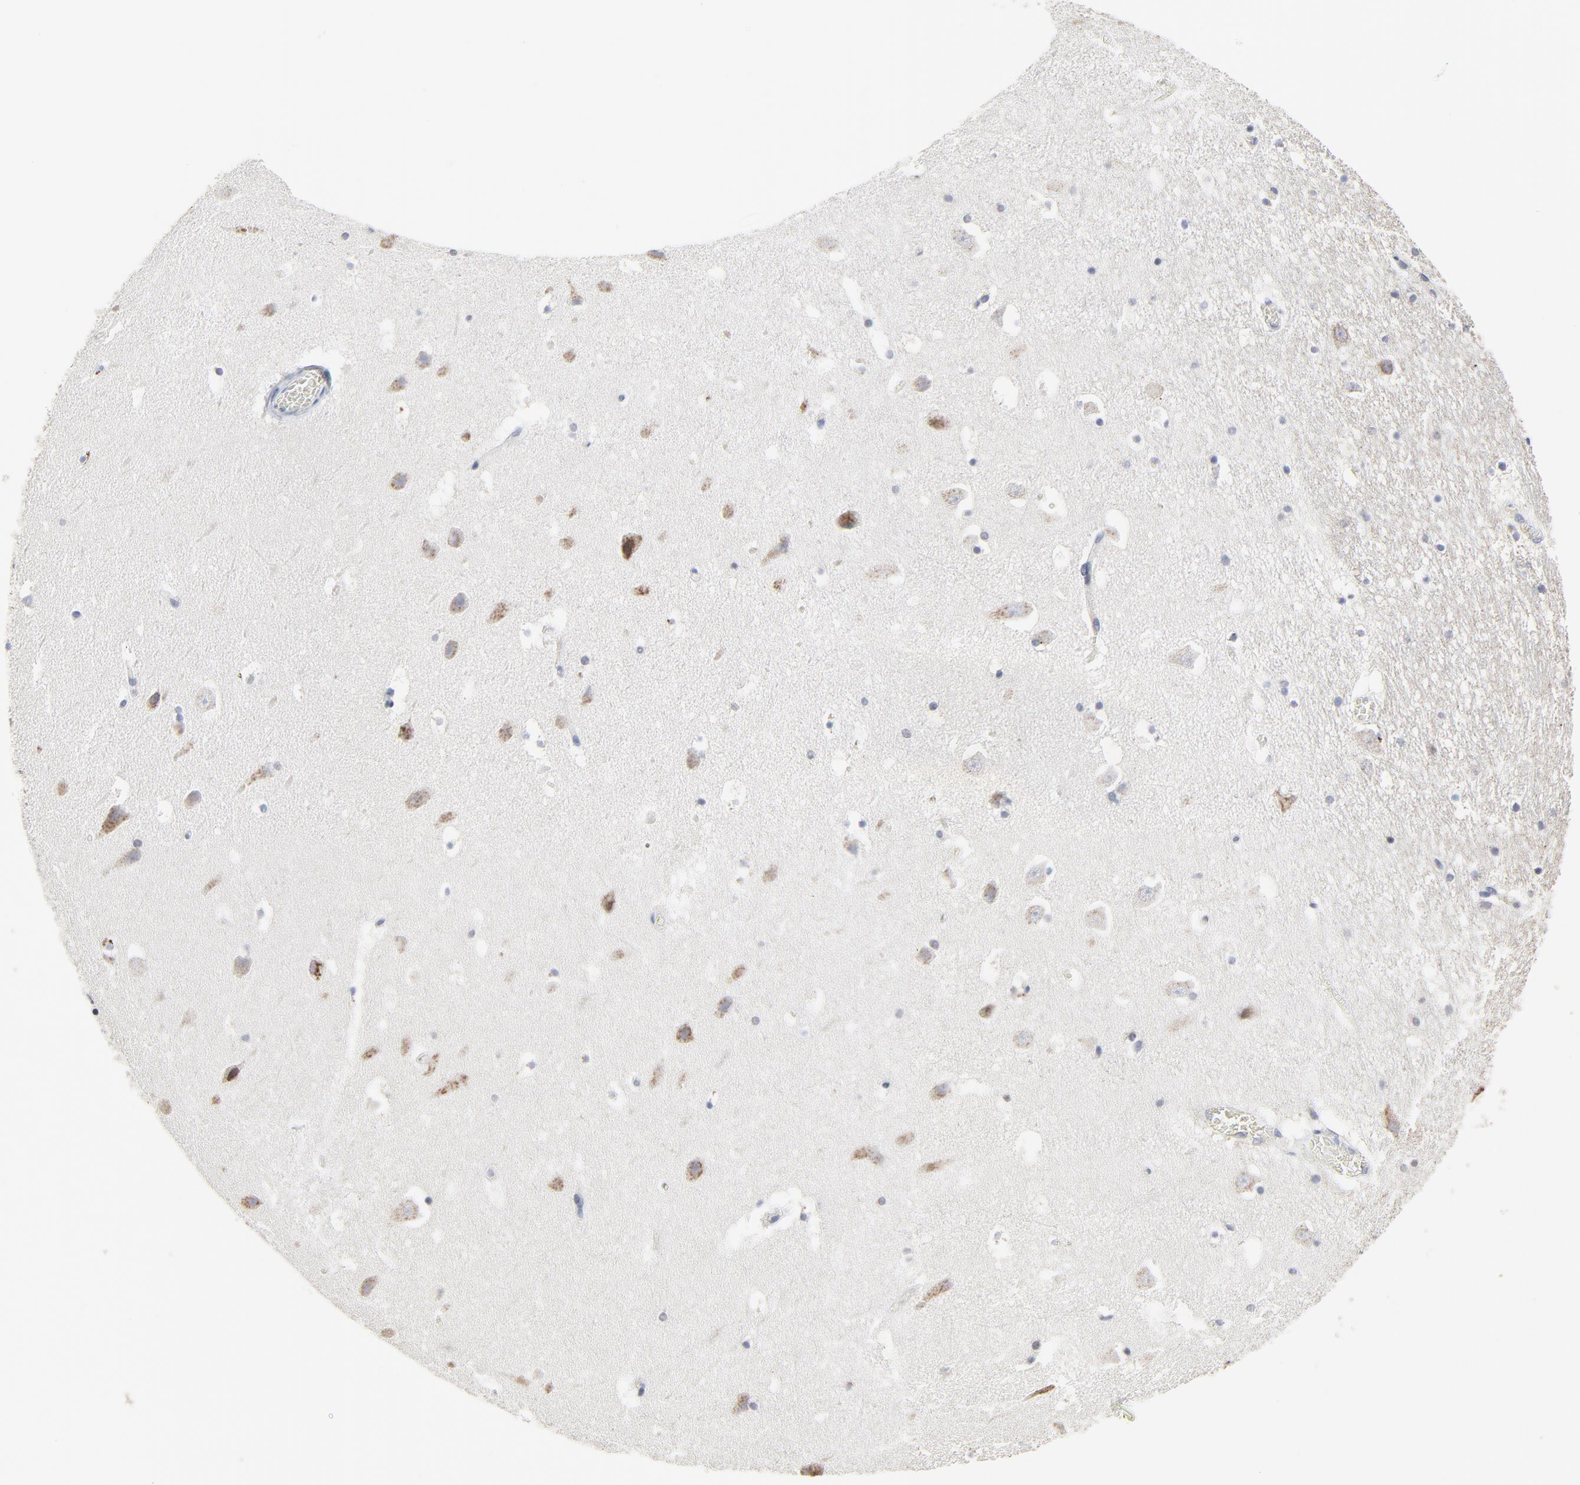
{"staining": {"intensity": "negative", "quantity": "none", "location": "none"}, "tissue": "hippocampus", "cell_type": "Glial cells", "image_type": "normal", "snomed": [{"axis": "morphology", "description": "Normal tissue, NOS"}, {"axis": "topography", "description": "Hippocampus"}], "caption": "The IHC histopathology image has no significant expression in glial cells of hippocampus.", "gene": "LNX1", "patient": {"sex": "male", "age": 45}}